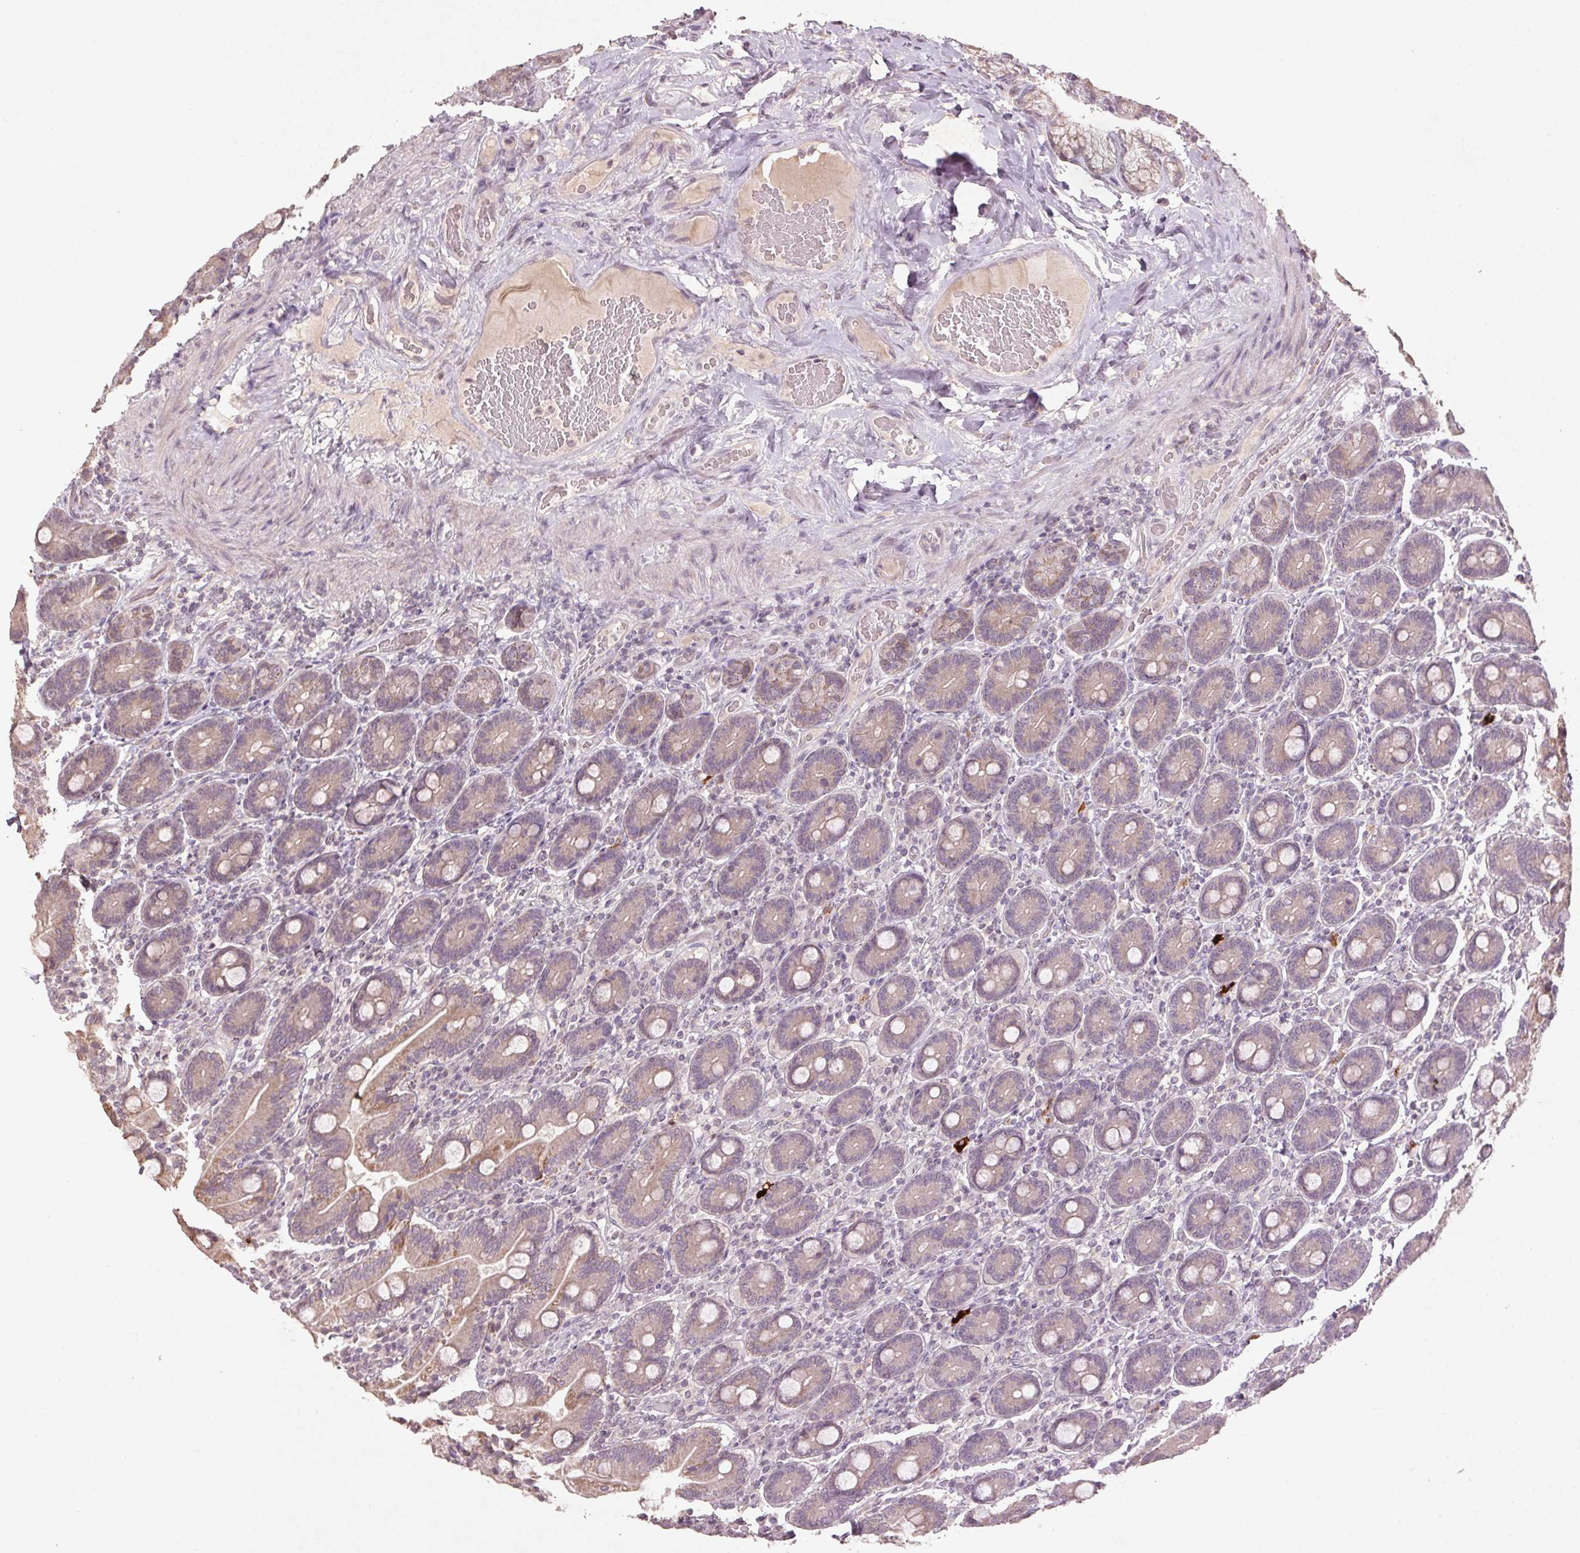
{"staining": {"intensity": "weak", "quantity": "25%-75%", "location": "cytoplasmic/membranous"}, "tissue": "duodenum", "cell_type": "Glandular cells", "image_type": "normal", "snomed": [{"axis": "morphology", "description": "Normal tissue, NOS"}, {"axis": "topography", "description": "Duodenum"}], "caption": "This micrograph exhibits benign duodenum stained with immunohistochemistry (IHC) to label a protein in brown. The cytoplasmic/membranous of glandular cells show weak positivity for the protein. Nuclei are counter-stained blue.", "gene": "ENSG00000255641", "patient": {"sex": "female", "age": 62}}